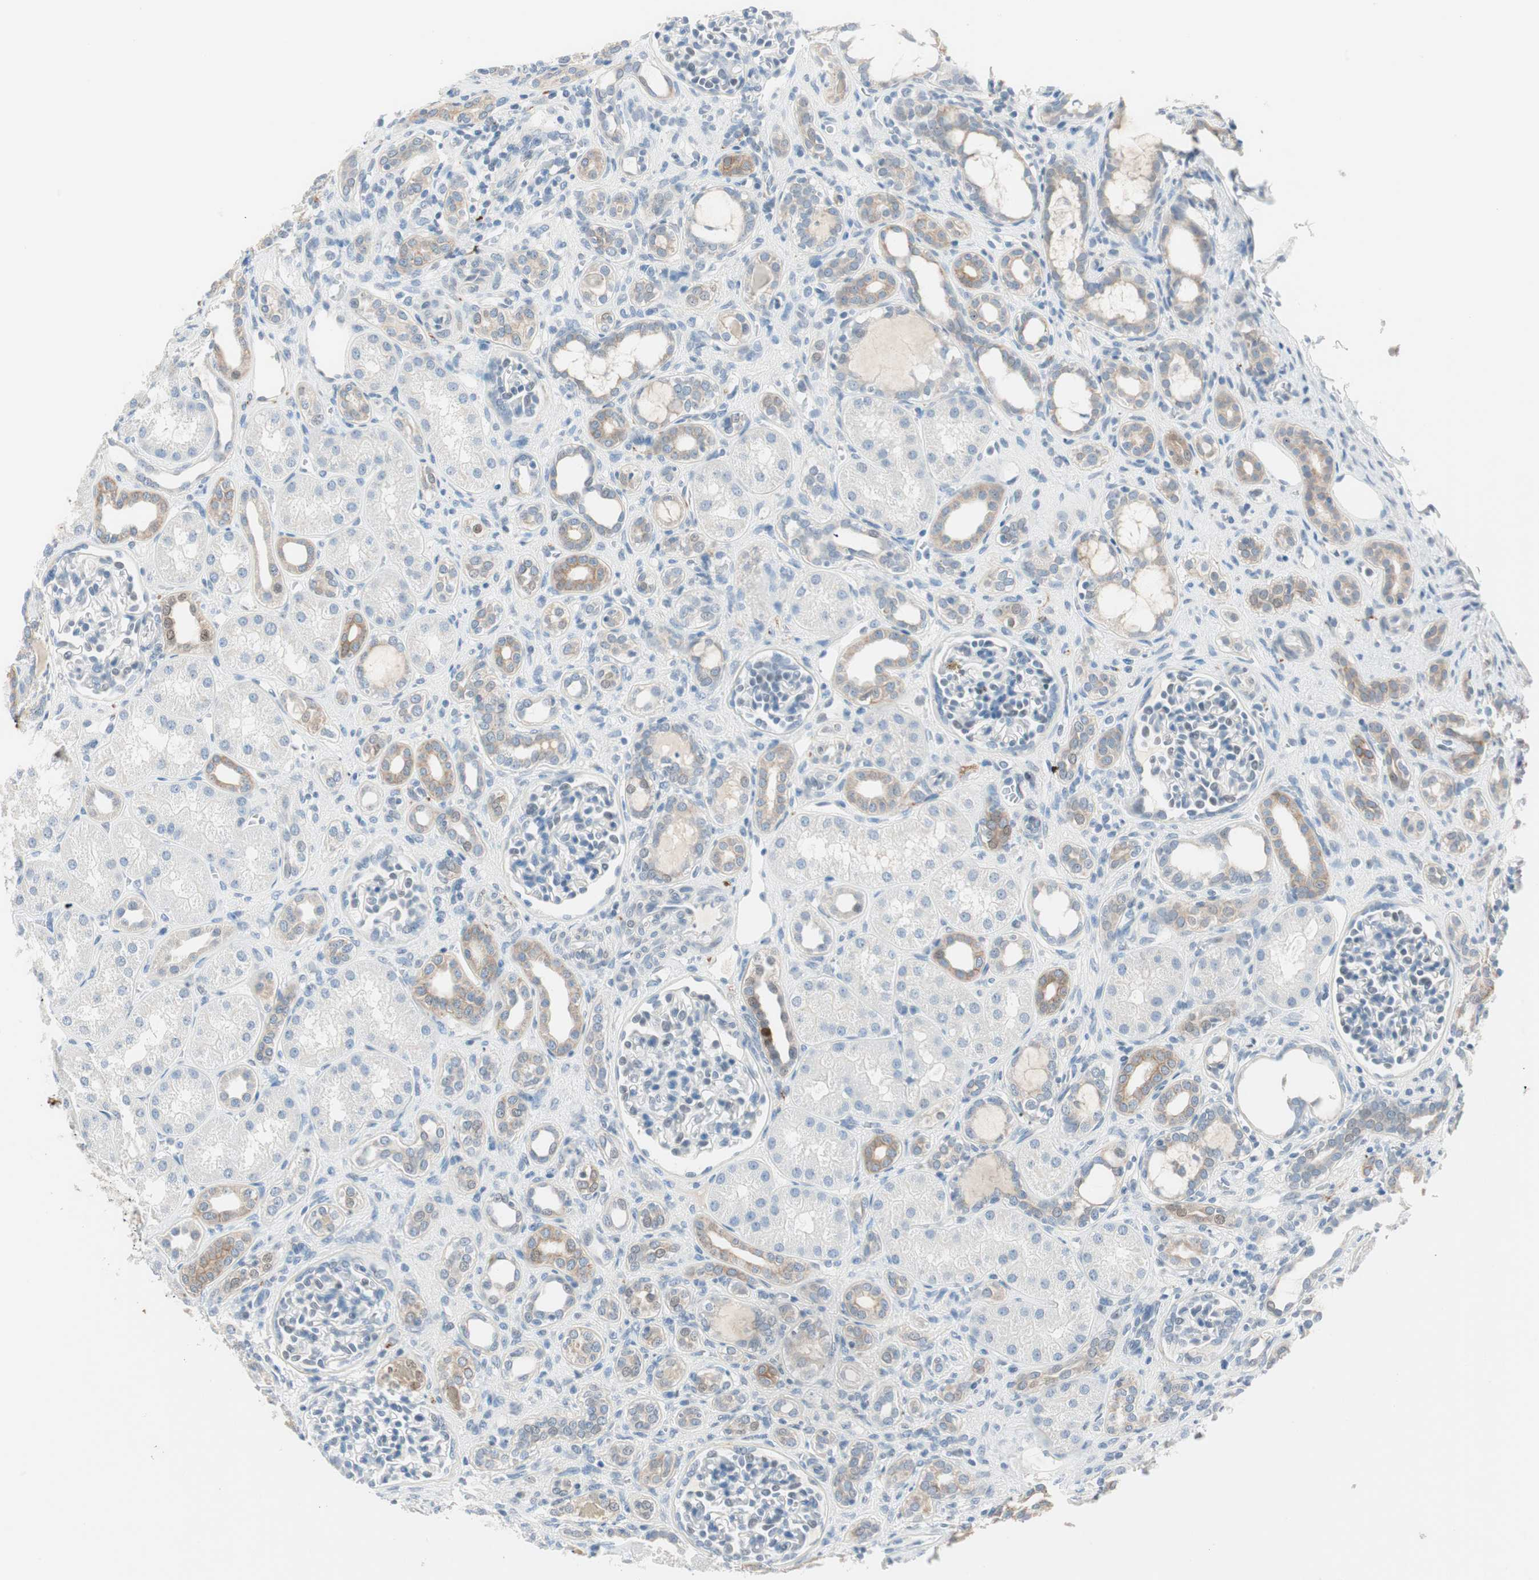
{"staining": {"intensity": "negative", "quantity": "none", "location": "none"}, "tissue": "kidney", "cell_type": "Cells in glomeruli", "image_type": "normal", "snomed": [{"axis": "morphology", "description": "Normal tissue, NOS"}, {"axis": "topography", "description": "Kidney"}], "caption": "DAB immunohistochemical staining of normal human kidney demonstrates no significant expression in cells in glomeruli.", "gene": "GNAO1", "patient": {"sex": "male", "age": 7}}